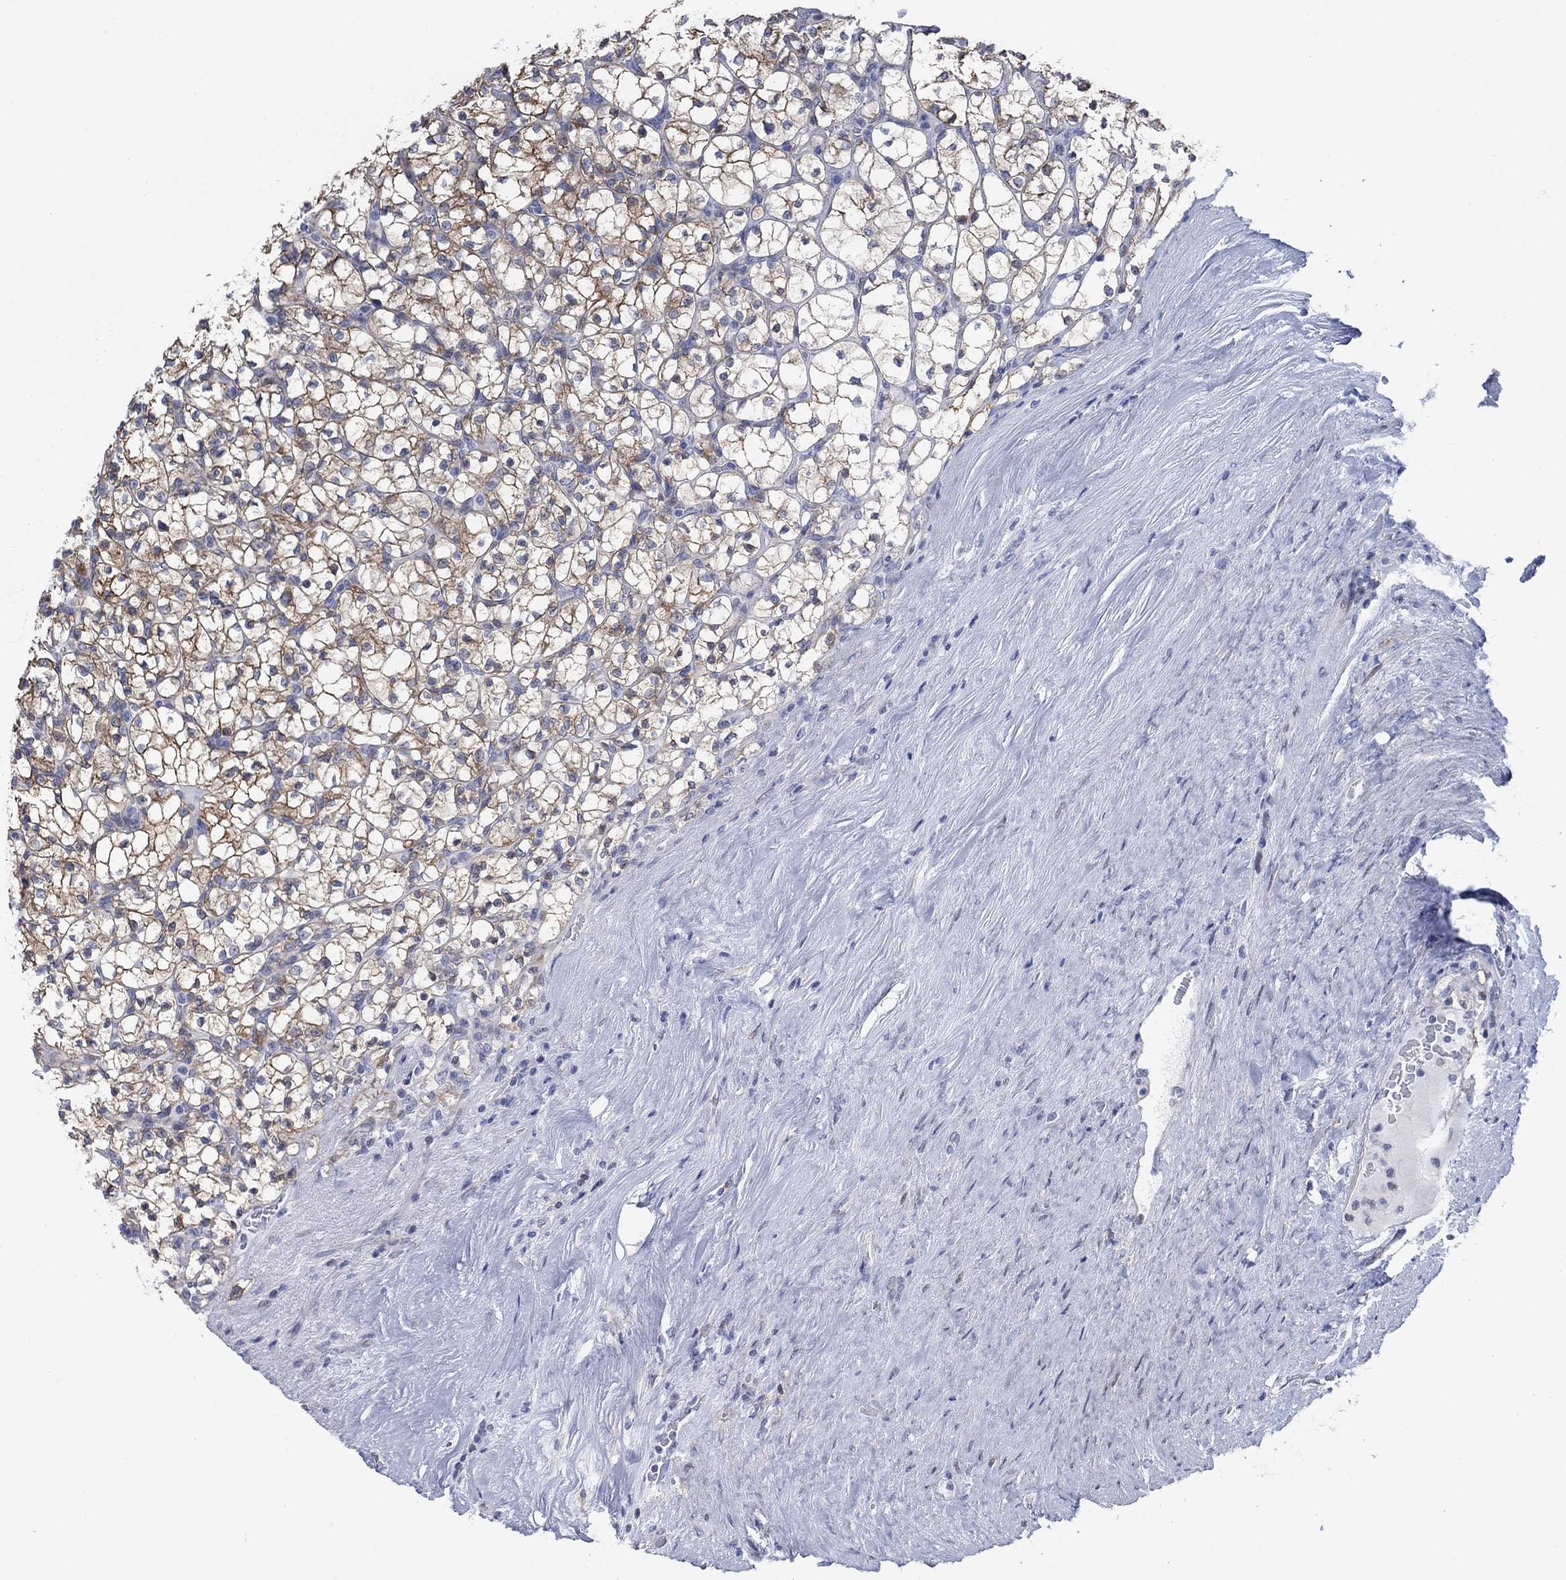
{"staining": {"intensity": "moderate", "quantity": ">75%", "location": "cytoplasmic/membranous"}, "tissue": "renal cancer", "cell_type": "Tumor cells", "image_type": "cancer", "snomed": [{"axis": "morphology", "description": "Adenocarcinoma, NOS"}, {"axis": "topography", "description": "Kidney"}], "caption": "Brown immunohistochemical staining in human renal cancer exhibits moderate cytoplasmic/membranous positivity in about >75% of tumor cells.", "gene": "MYO3A", "patient": {"sex": "female", "age": 89}}